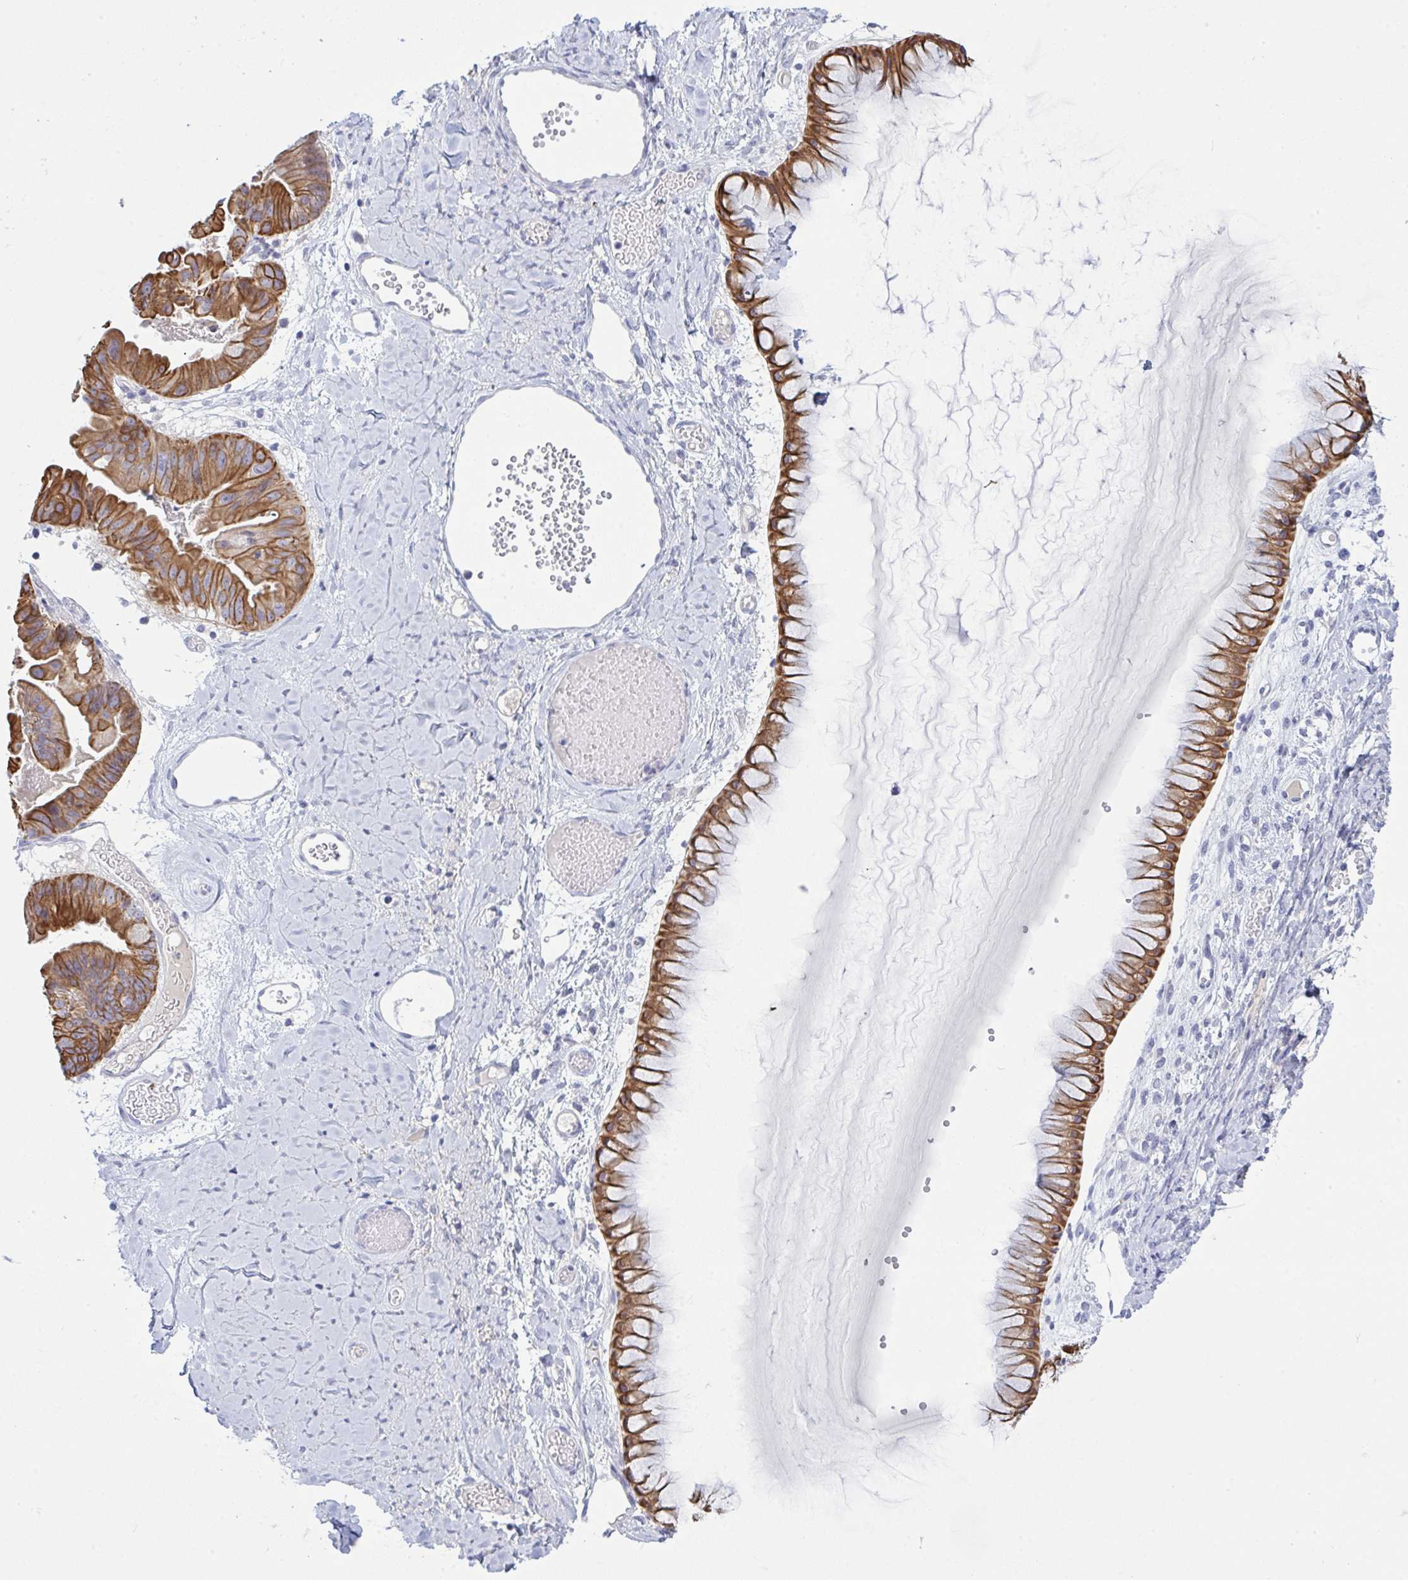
{"staining": {"intensity": "strong", "quantity": ">75%", "location": "cytoplasmic/membranous"}, "tissue": "ovarian cancer", "cell_type": "Tumor cells", "image_type": "cancer", "snomed": [{"axis": "morphology", "description": "Cystadenocarcinoma, mucinous, NOS"}, {"axis": "topography", "description": "Ovary"}], "caption": "Protein staining exhibits strong cytoplasmic/membranous staining in about >75% of tumor cells in ovarian mucinous cystadenocarcinoma. (DAB (3,3'-diaminobenzidine) = brown stain, brightfield microscopy at high magnification).", "gene": "TENT5D", "patient": {"sex": "female", "age": 61}}